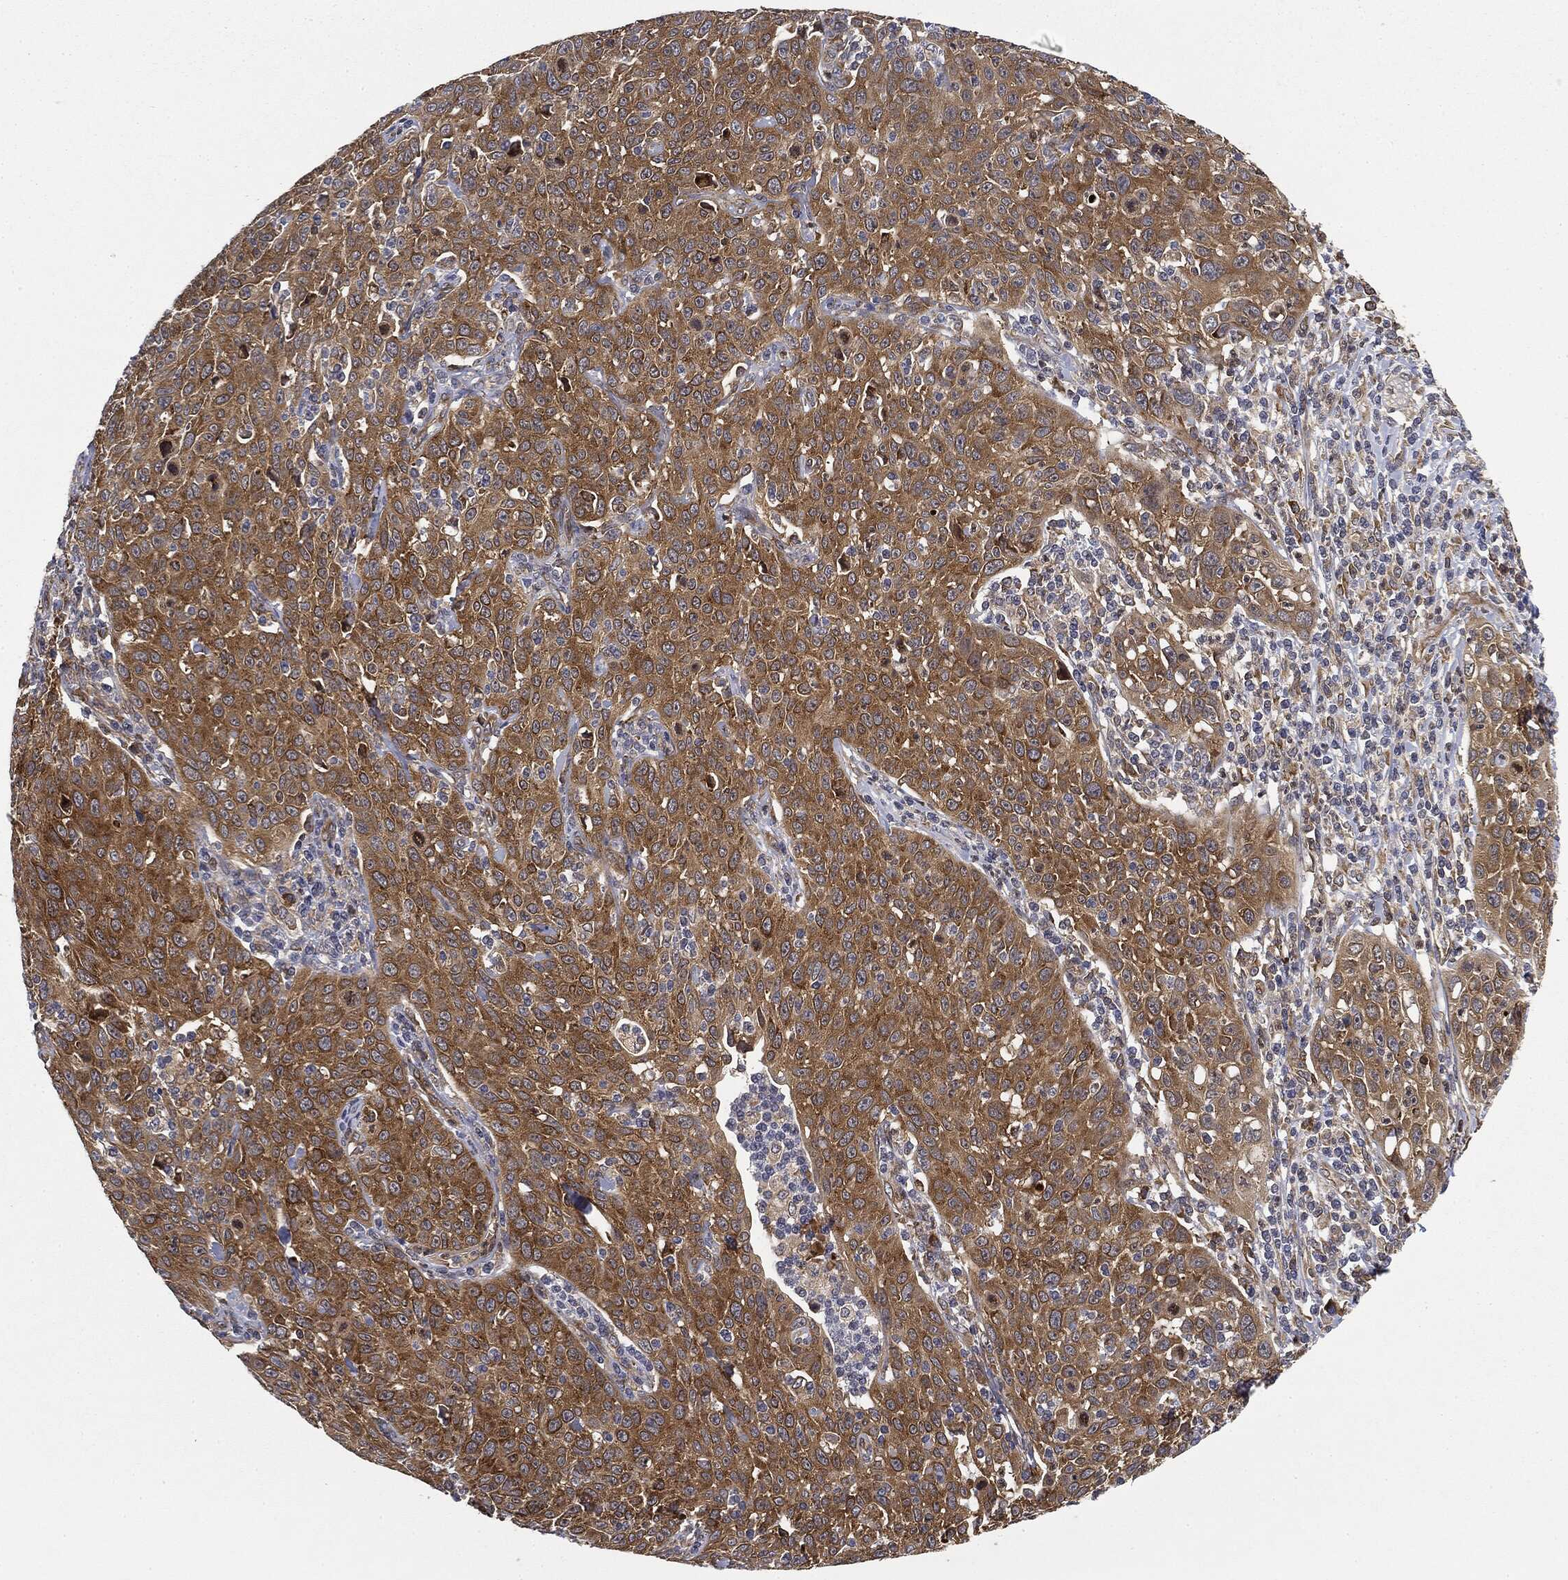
{"staining": {"intensity": "strong", "quantity": ">75%", "location": "cytoplasmic/membranous"}, "tissue": "cervical cancer", "cell_type": "Tumor cells", "image_type": "cancer", "snomed": [{"axis": "morphology", "description": "Squamous cell carcinoma, NOS"}, {"axis": "topography", "description": "Cervix"}], "caption": "A micrograph of cervical cancer stained for a protein shows strong cytoplasmic/membranous brown staining in tumor cells.", "gene": "EIF2AK2", "patient": {"sex": "female", "age": 26}}